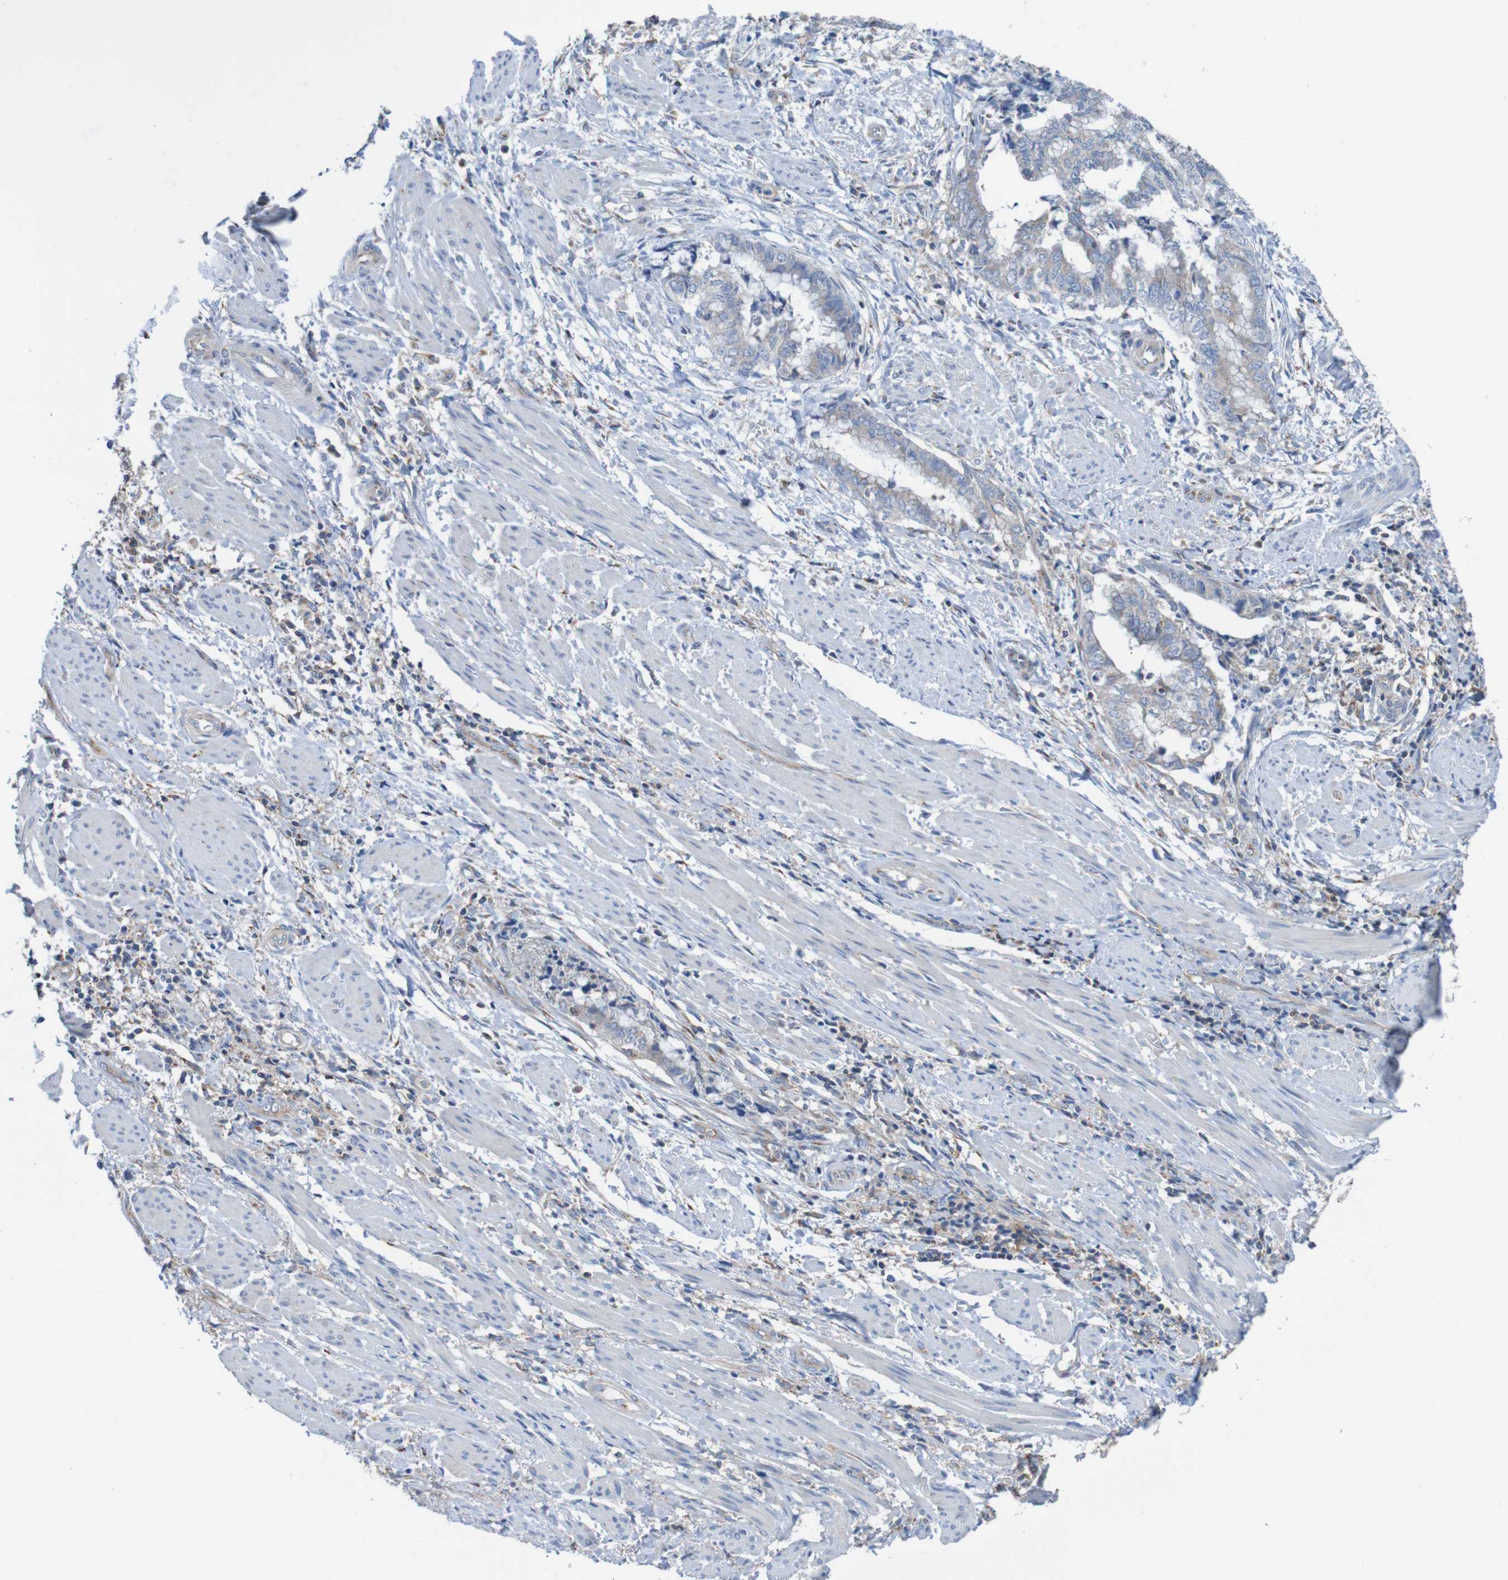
{"staining": {"intensity": "moderate", "quantity": "<25%", "location": "cytoplasmic/membranous"}, "tissue": "endometrial cancer", "cell_type": "Tumor cells", "image_type": "cancer", "snomed": [{"axis": "morphology", "description": "Necrosis, NOS"}, {"axis": "morphology", "description": "Adenocarcinoma, NOS"}, {"axis": "topography", "description": "Endometrium"}], "caption": "Endometrial cancer (adenocarcinoma) was stained to show a protein in brown. There is low levels of moderate cytoplasmic/membranous staining in approximately <25% of tumor cells. Using DAB (3,3'-diaminobenzidine) (brown) and hematoxylin (blue) stains, captured at high magnification using brightfield microscopy.", "gene": "MINAR1", "patient": {"sex": "female", "age": 79}}